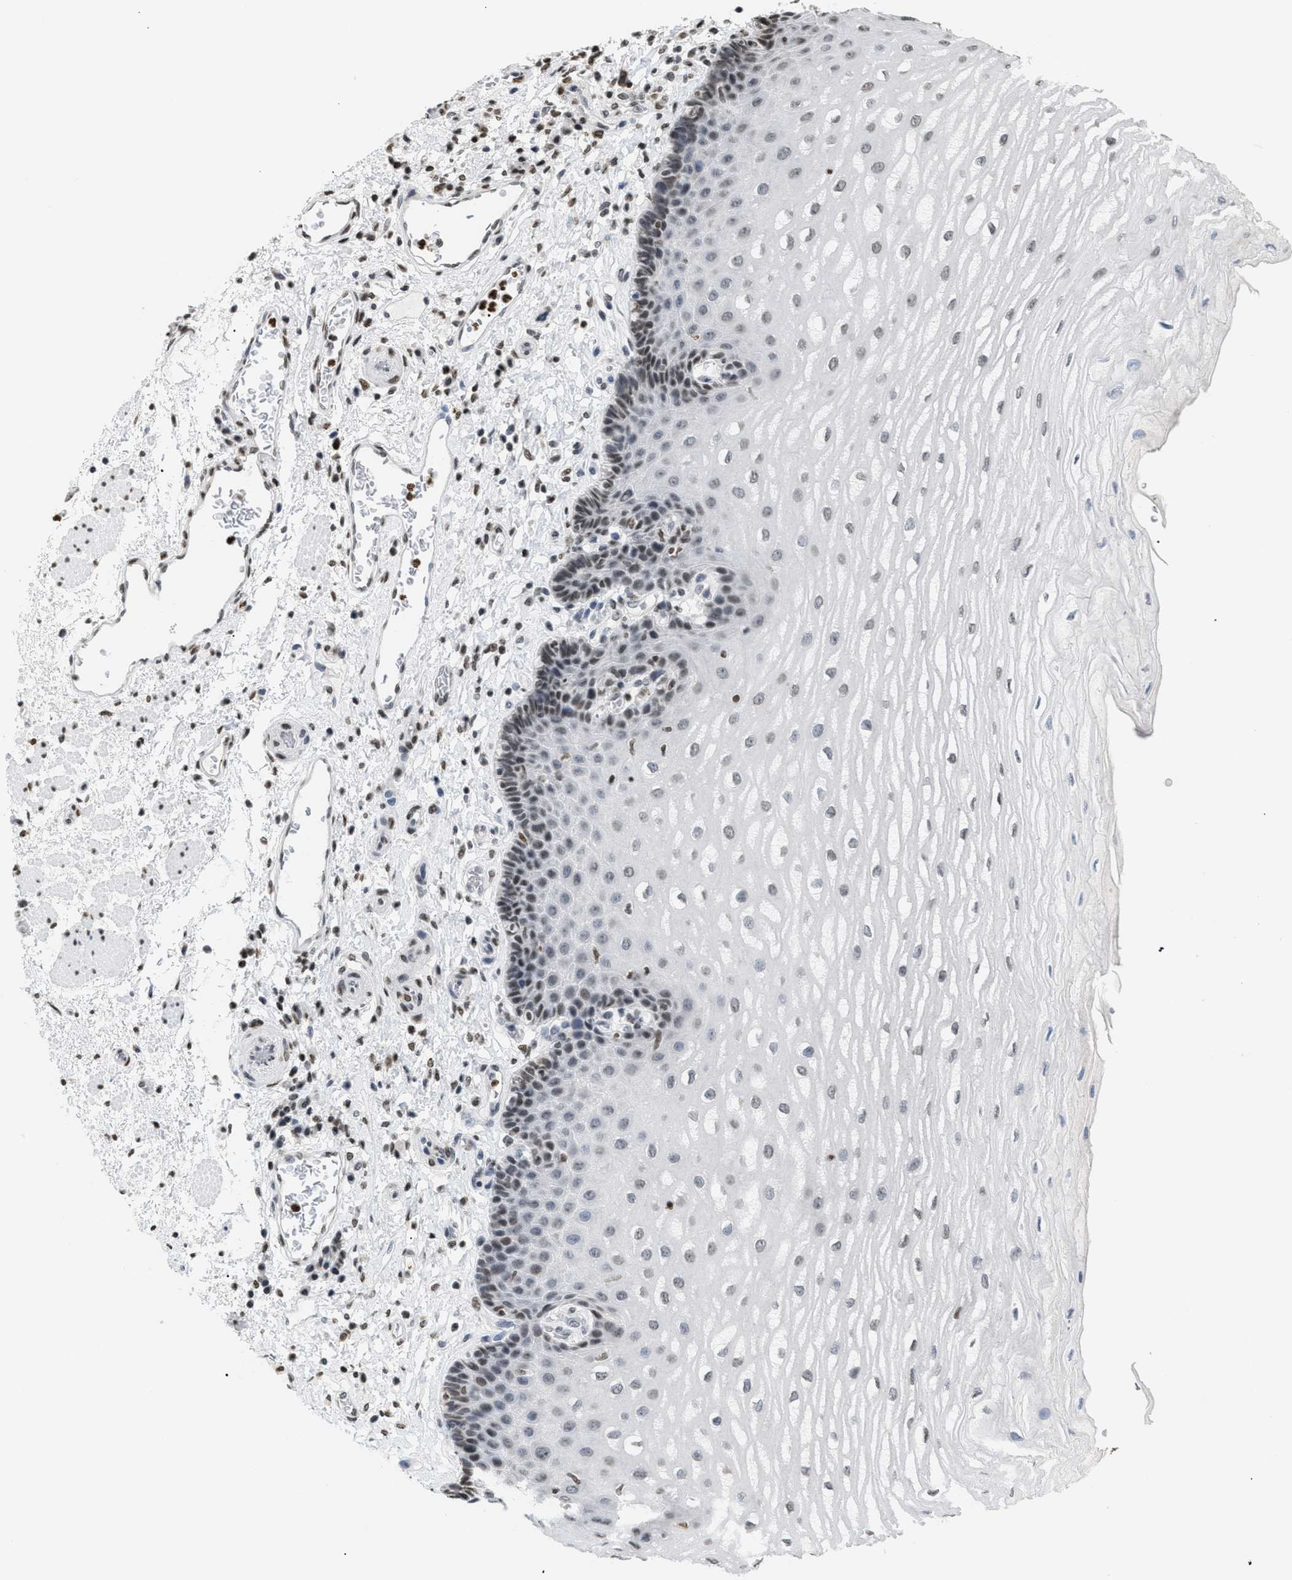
{"staining": {"intensity": "weak", "quantity": ">75%", "location": "nuclear"}, "tissue": "esophagus", "cell_type": "Squamous epithelial cells", "image_type": "normal", "snomed": [{"axis": "morphology", "description": "Normal tissue, NOS"}, {"axis": "topography", "description": "Esophagus"}], "caption": "Immunohistochemistry (IHC) of benign esophagus reveals low levels of weak nuclear positivity in approximately >75% of squamous epithelial cells.", "gene": "HMGN2", "patient": {"sex": "male", "age": 54}}